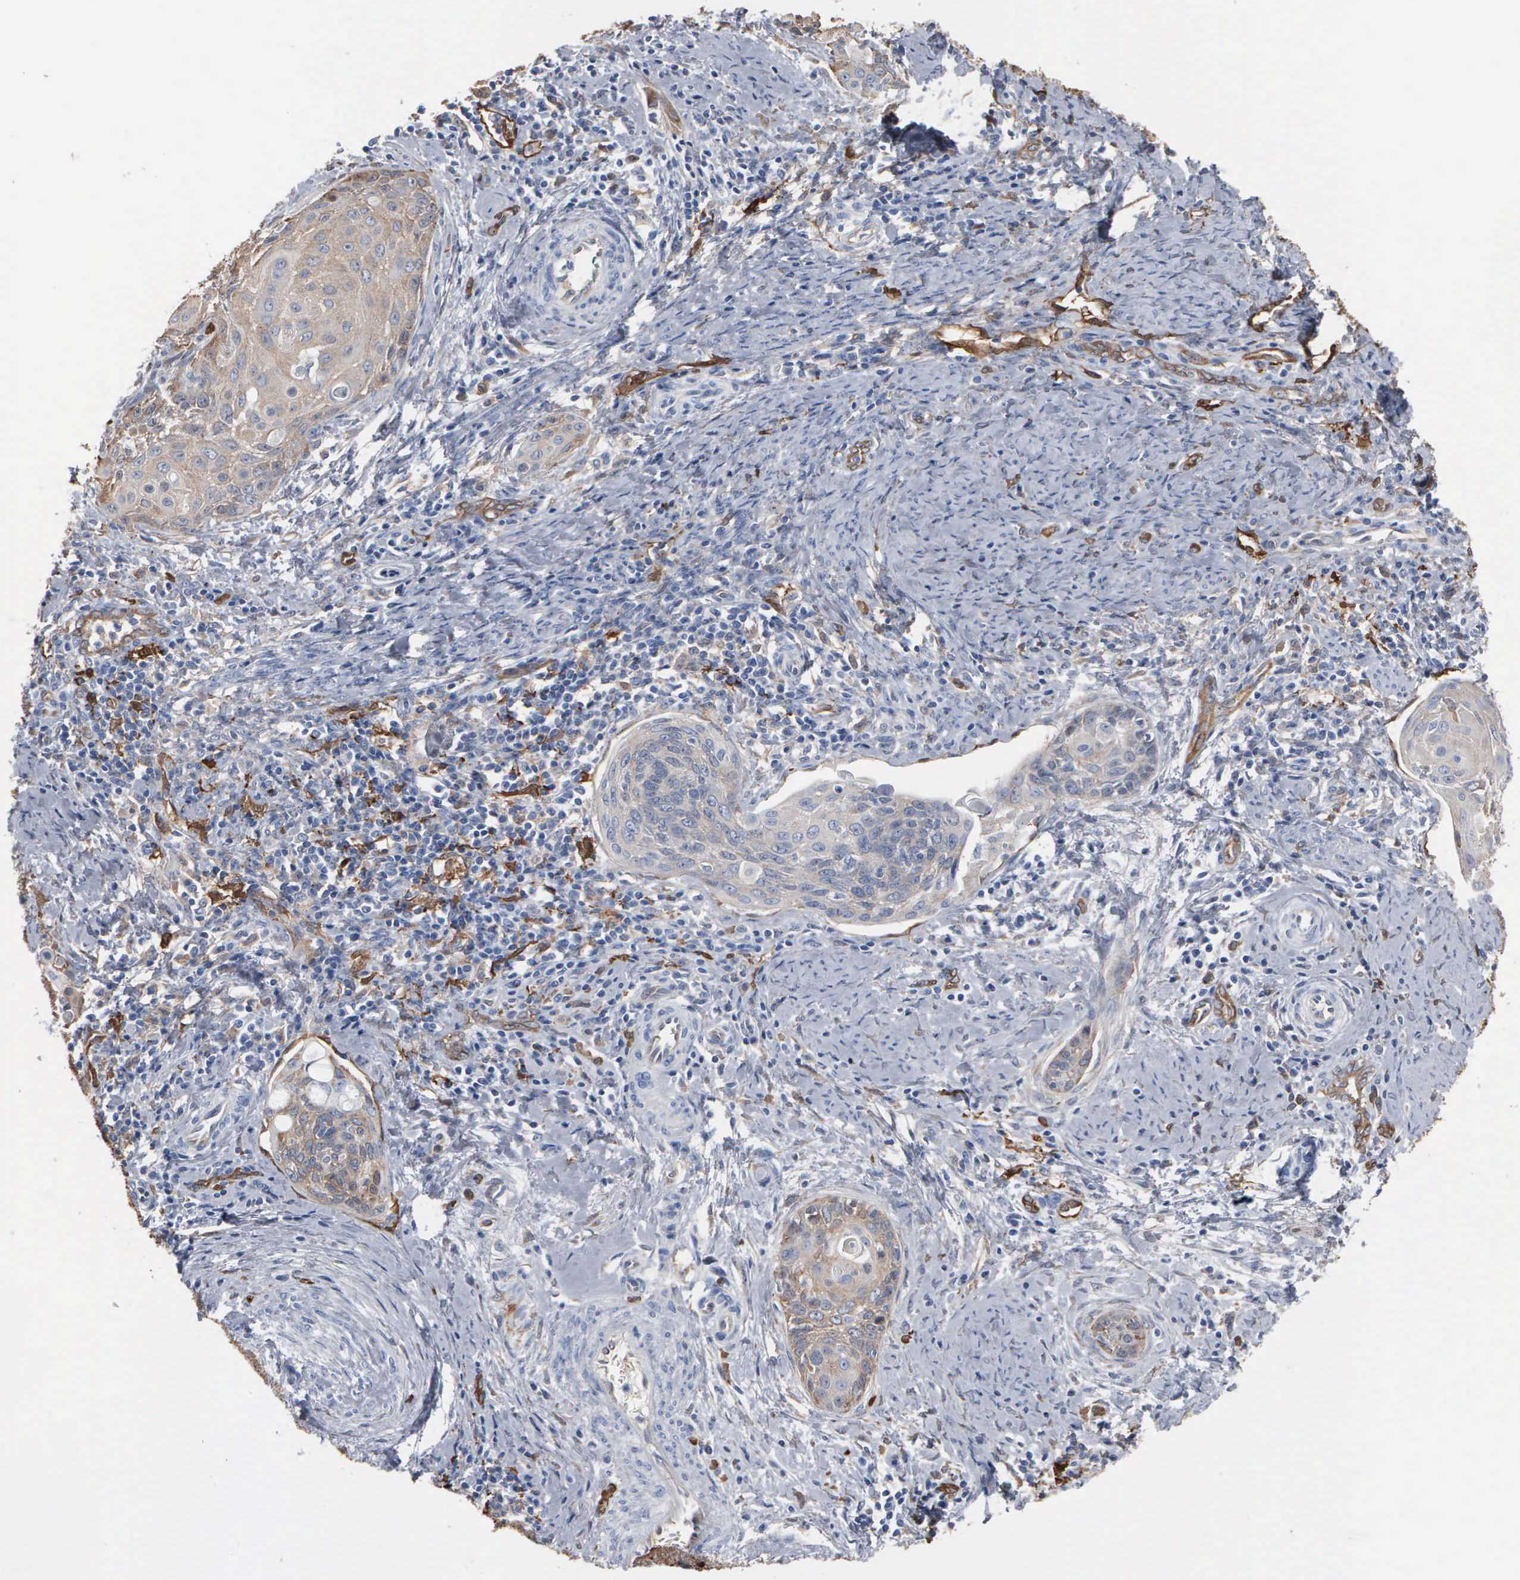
{"staining": {"intensity": "weak", "quantity": ">75%", "location": "cytoplasmic/membranous"}, "tissue": "cervical cancer", "cell_type": "Tumor cells", "image_type": "cancer", "snomed": [{"axis": "morphology", "description": "Squamous cell carcinoma, NOS"}, {"axis": "topography", "description": "Cervix"}], "caption": "The image displays staining of cervical cancer (squamous cell carcinoma), revealing weak cytoplasmic/membranous protein expression (brown color) within tumor cells.", "gene": "FSCN1", "patient": {"sex": "female", "age": 33}}